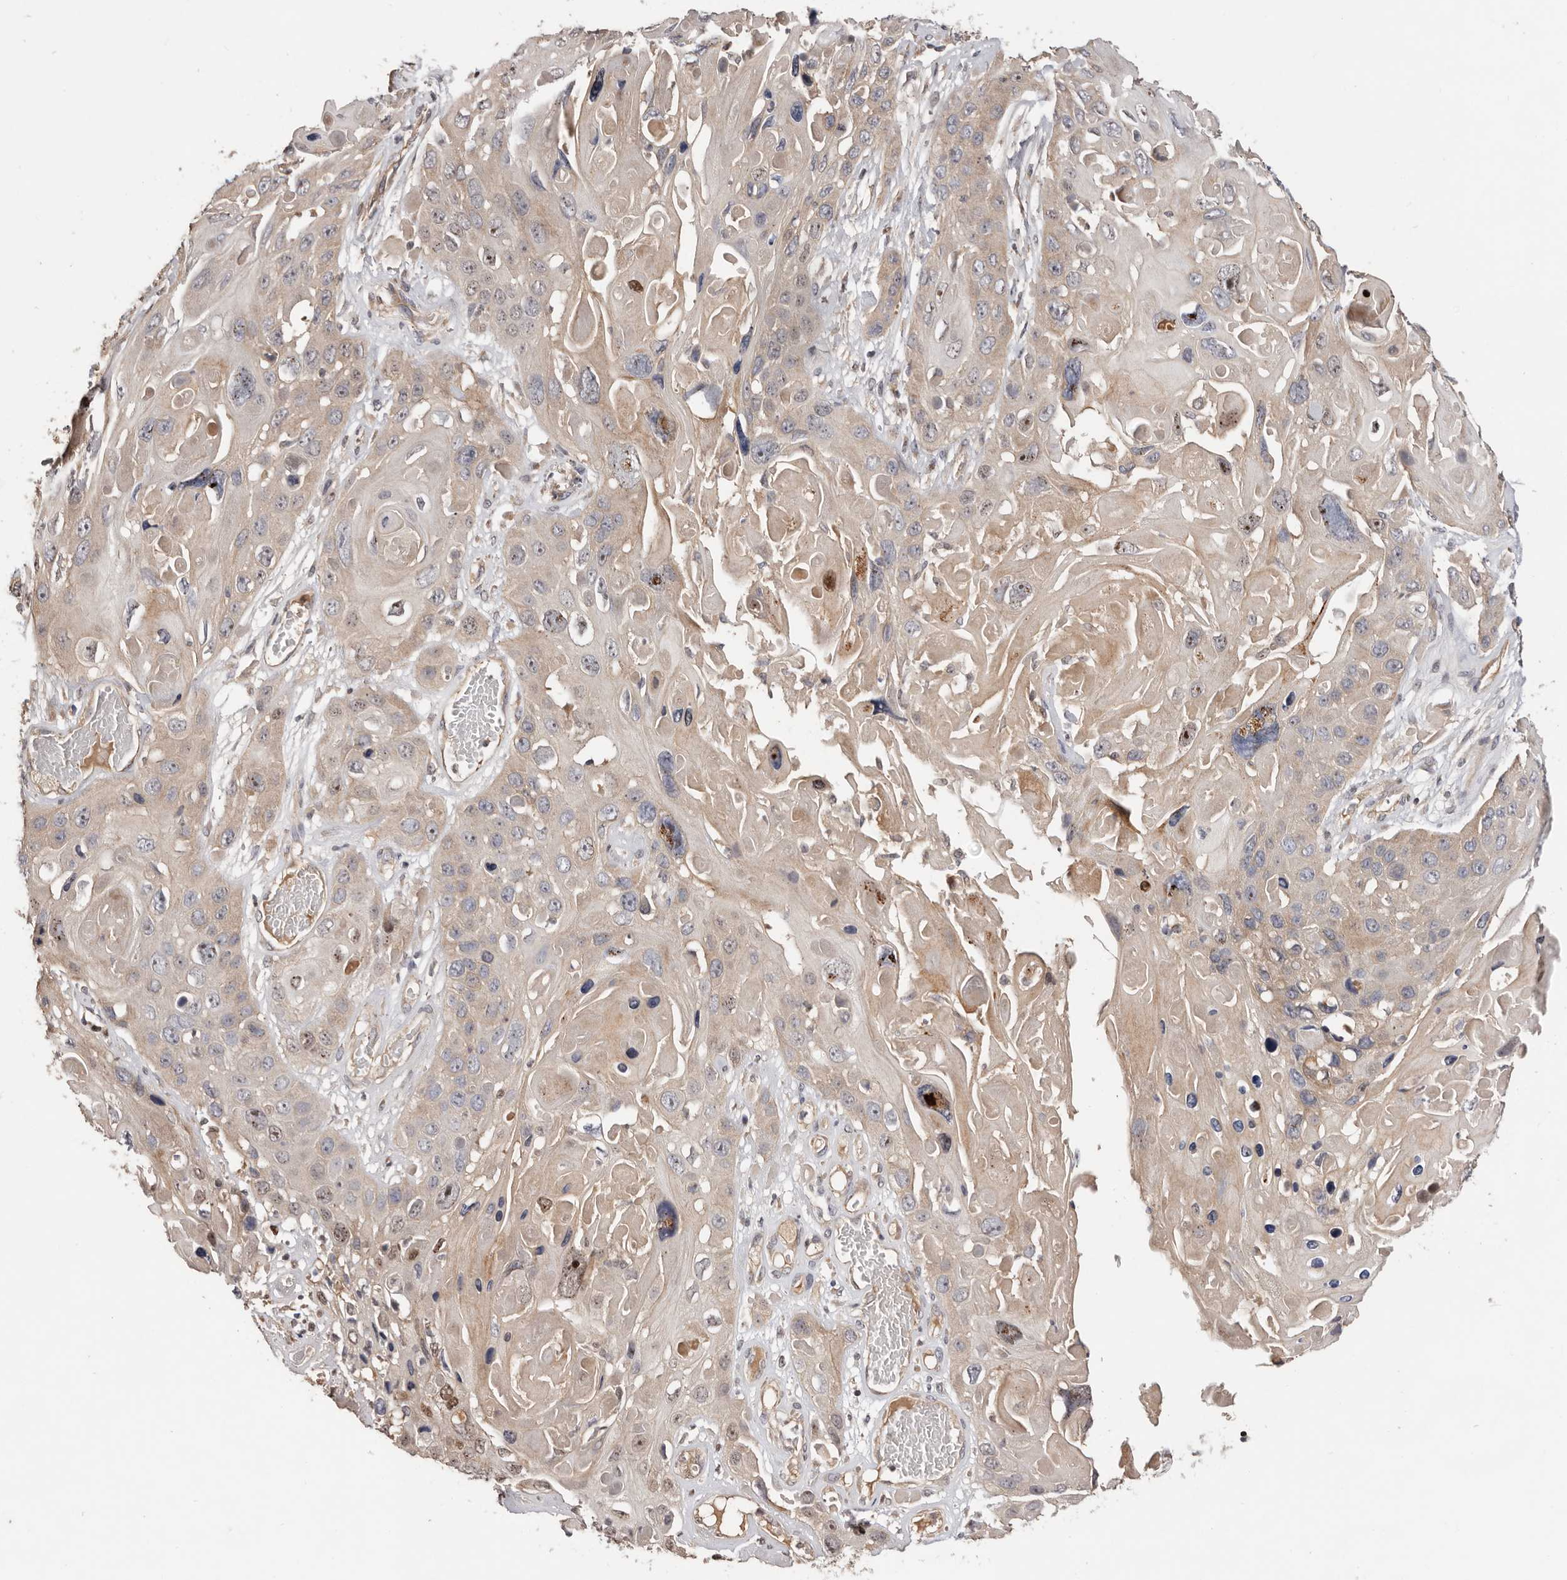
{"staining": {"intensity": "weak", "quantity": ">75%", "location": "cytoplasmic/membranous,nuclear"}, "tissue": "skin cancer", "cell_type": "Tumor cells", "image_type": "cancer", "snomed": [{"axis": "morphology", "description": "Squamous cell carcinoma, NOS"}, {"axis": "topography", "description": "Skin"}], "caption": "Tumor cells show low levels of weak cytoplasmic/membranous and nuclear staining in approximately >75% of cells in human skin cancer.", "gene": "DOP1A", "patient": {"sex": "male", "age": 55}}